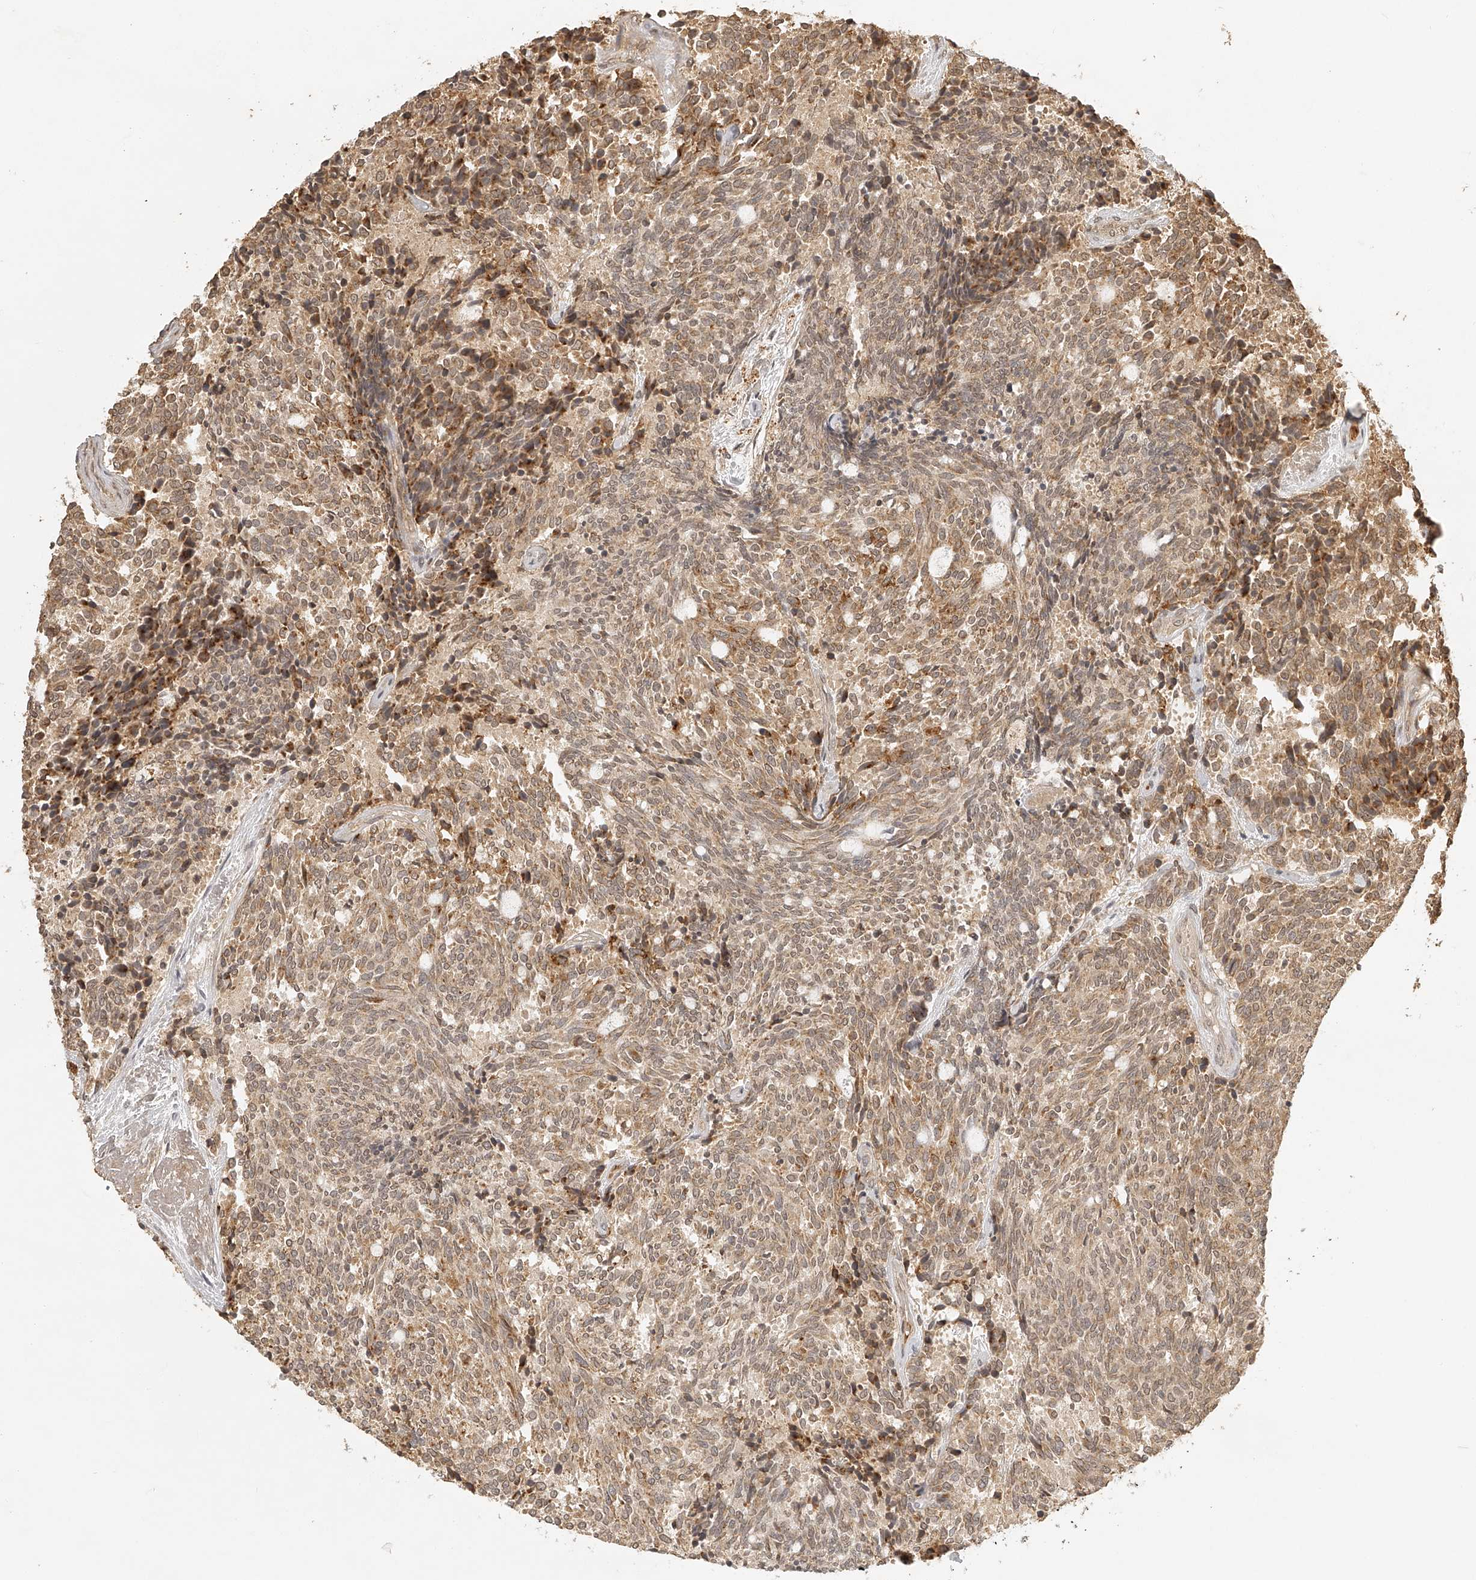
{"staining": {"intensity": "weak", "quantity": ">75%", "location": "cytoplasmic/membranous"}, "tissue": "carcinoid", "cell_type": "Tumor cells", "image_type": "cancer", "snomed": [{"axis": "morphology", "description": "Carcinoid, malignant, NOS"}, {"axis": "topography", "description": "Pancreas"}], "caption": "Protein staining demonstrates weak cytoplasmic/membranous positivity in about >75% of tumor cells in malignant carcinoid.", "gene": "BCL2L11", "patient": {"sex": "female", "age": 54}}